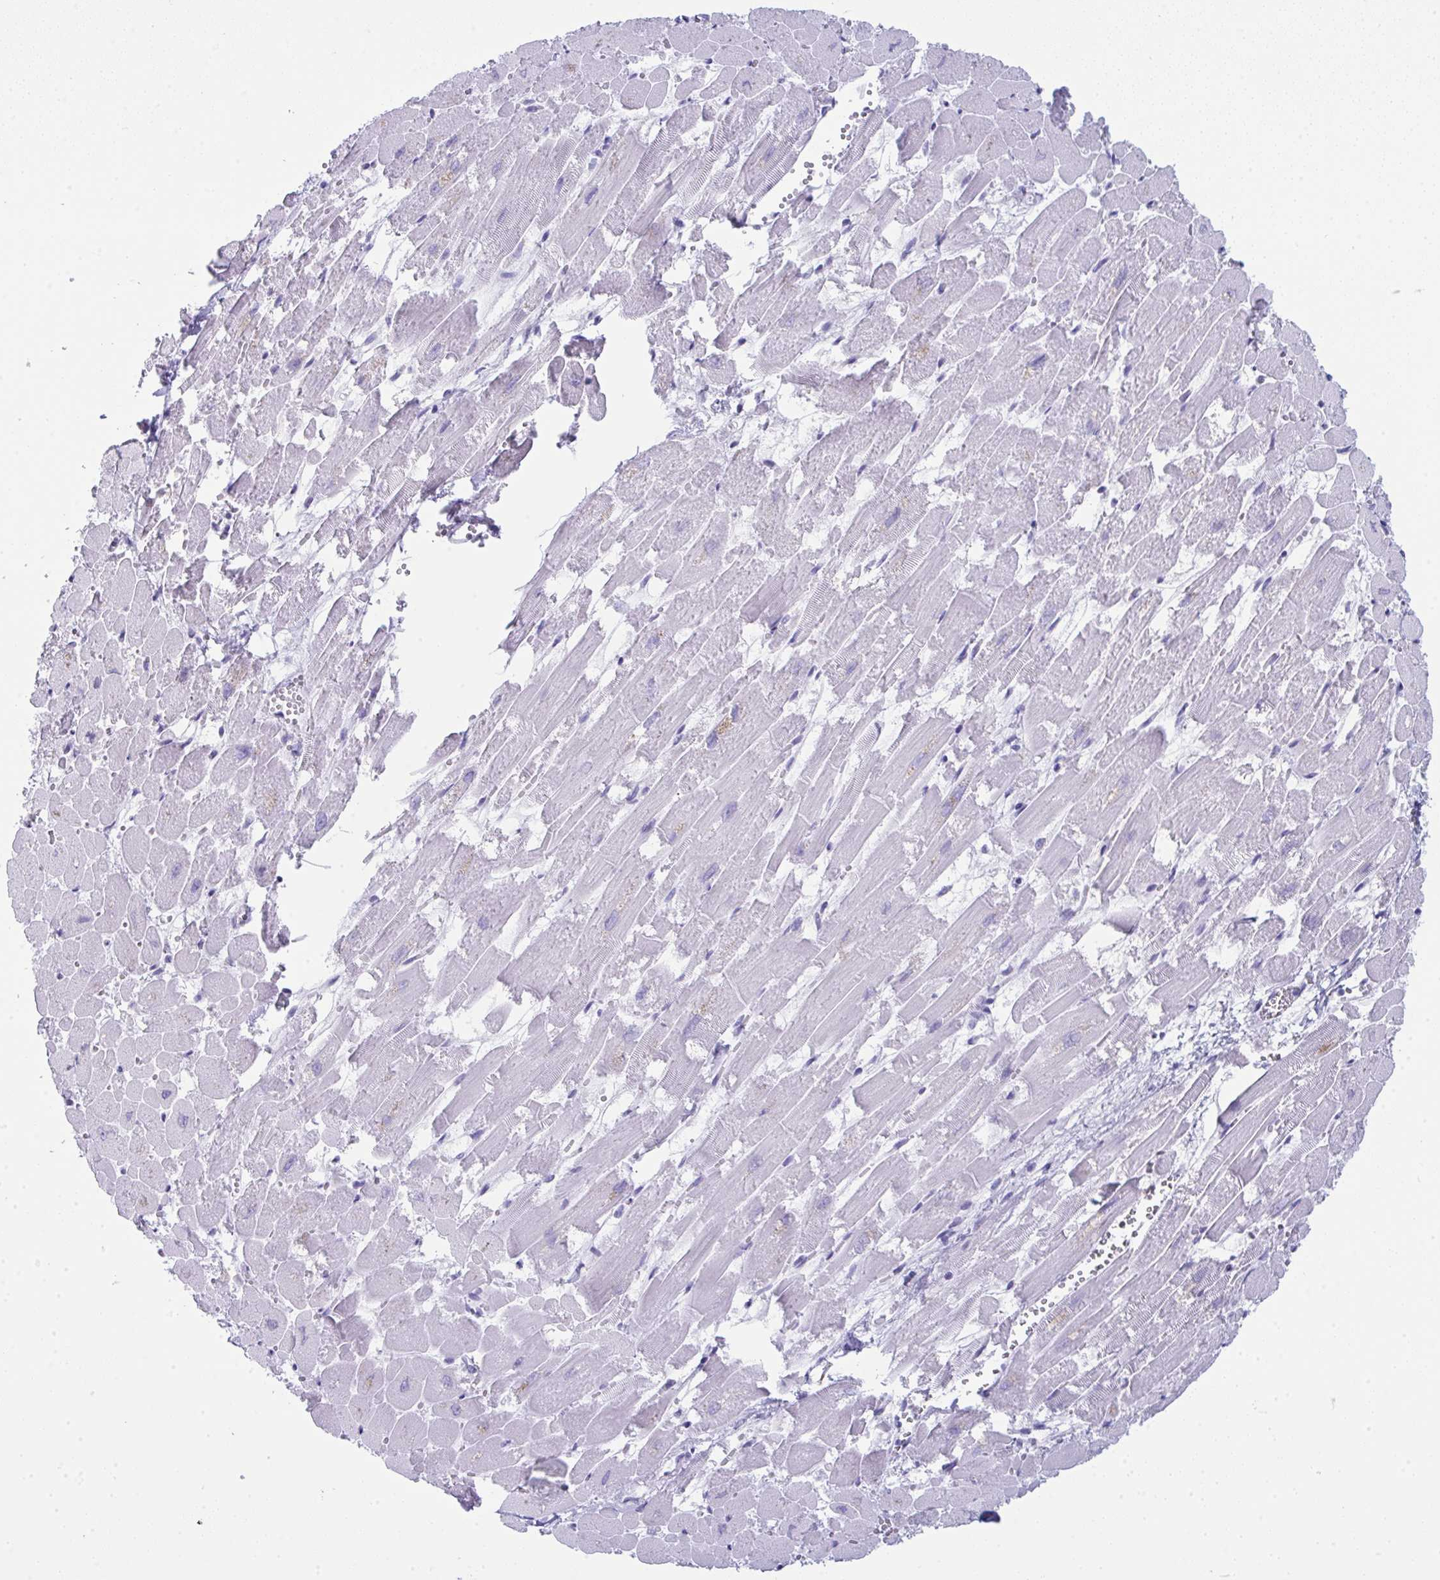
{"staining": {"intensity": "negative", "quantity": "none", "location": "none"}, "tissue": "heart muscle", "cell_type": "Cardiomyocytes", "image_type": "normal", "snomed": [{"axis": "morphology", "description": "Normal tissue, NOS"}, {"axis": "topography", "description": "Heart"}], "caption": "DAB (3,3'-diaminobenzidine) immunohistochemical staining of normal heart muscle displays no significant staining in cardiomyocytes. (Stains: DAB (3,3'-diaminobenzidine) immunohistochemistry with hematoxylin counter stain, Microscopy: brightfield microscopy at high magnification).", "gene": "JCHAIN", "patient": {"sex": "female", "age": 52}}